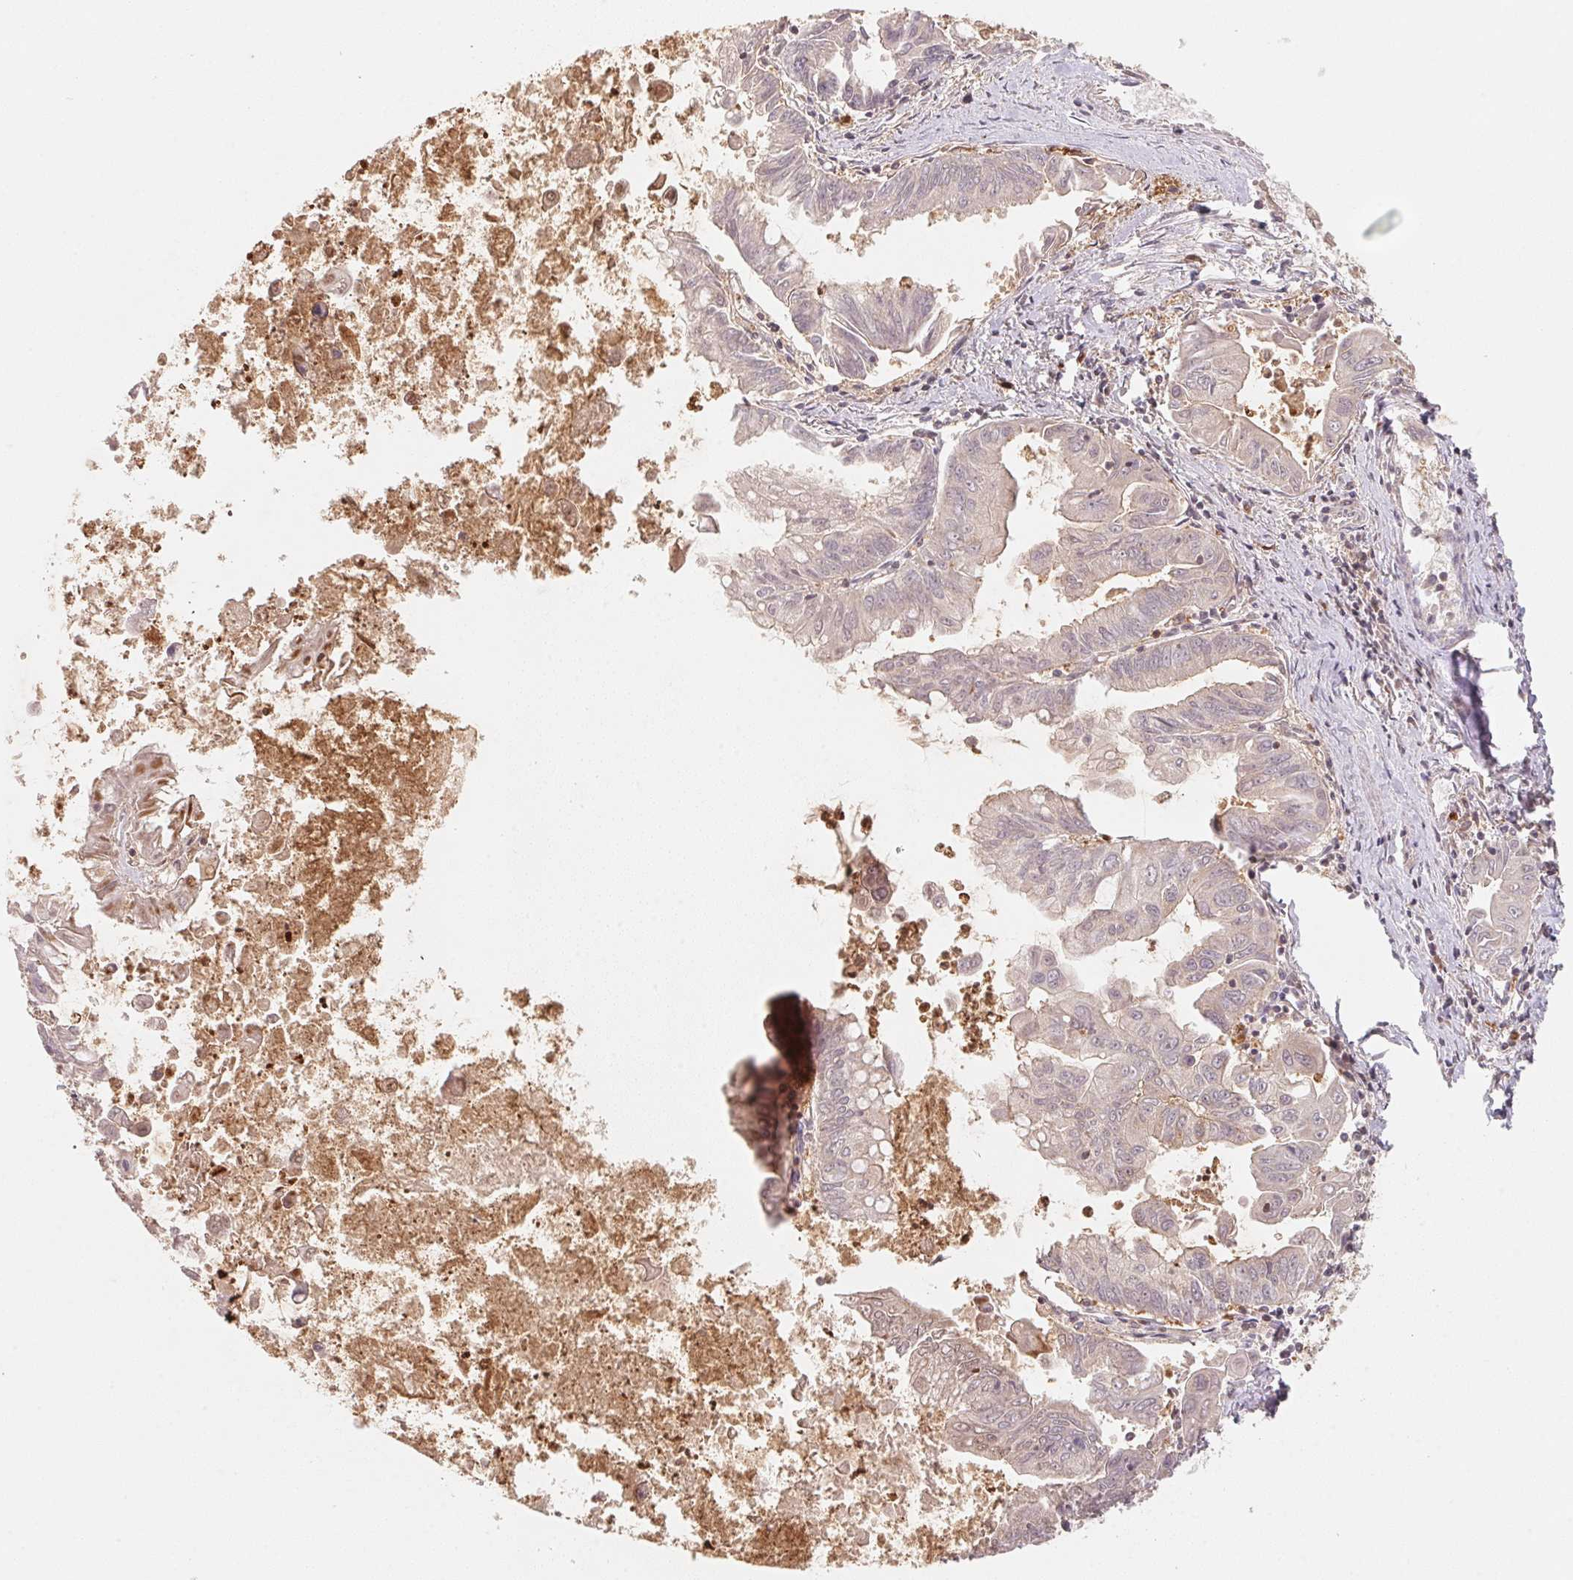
{"staining": {"intensity": "weak", "quantity": "<25%", "location": "cytoplasmic/membranous"}, "tissue": "stomach cancer", "cell_type": "Tumor cells", "image_type": "cancer", "snomed": [{"axis": "morphology", "description": "Adenocarcinoma, NOS"}, {"axis": "topography", "description": "Stomach, upper"}], "caption": "Stomach cancer (adenocarcinoma) was stained to show a protein in brown. There is no significant staining in tumor cells.", "gene": "CCDC102B", "patient": {"sex": "male", "age": 80}}